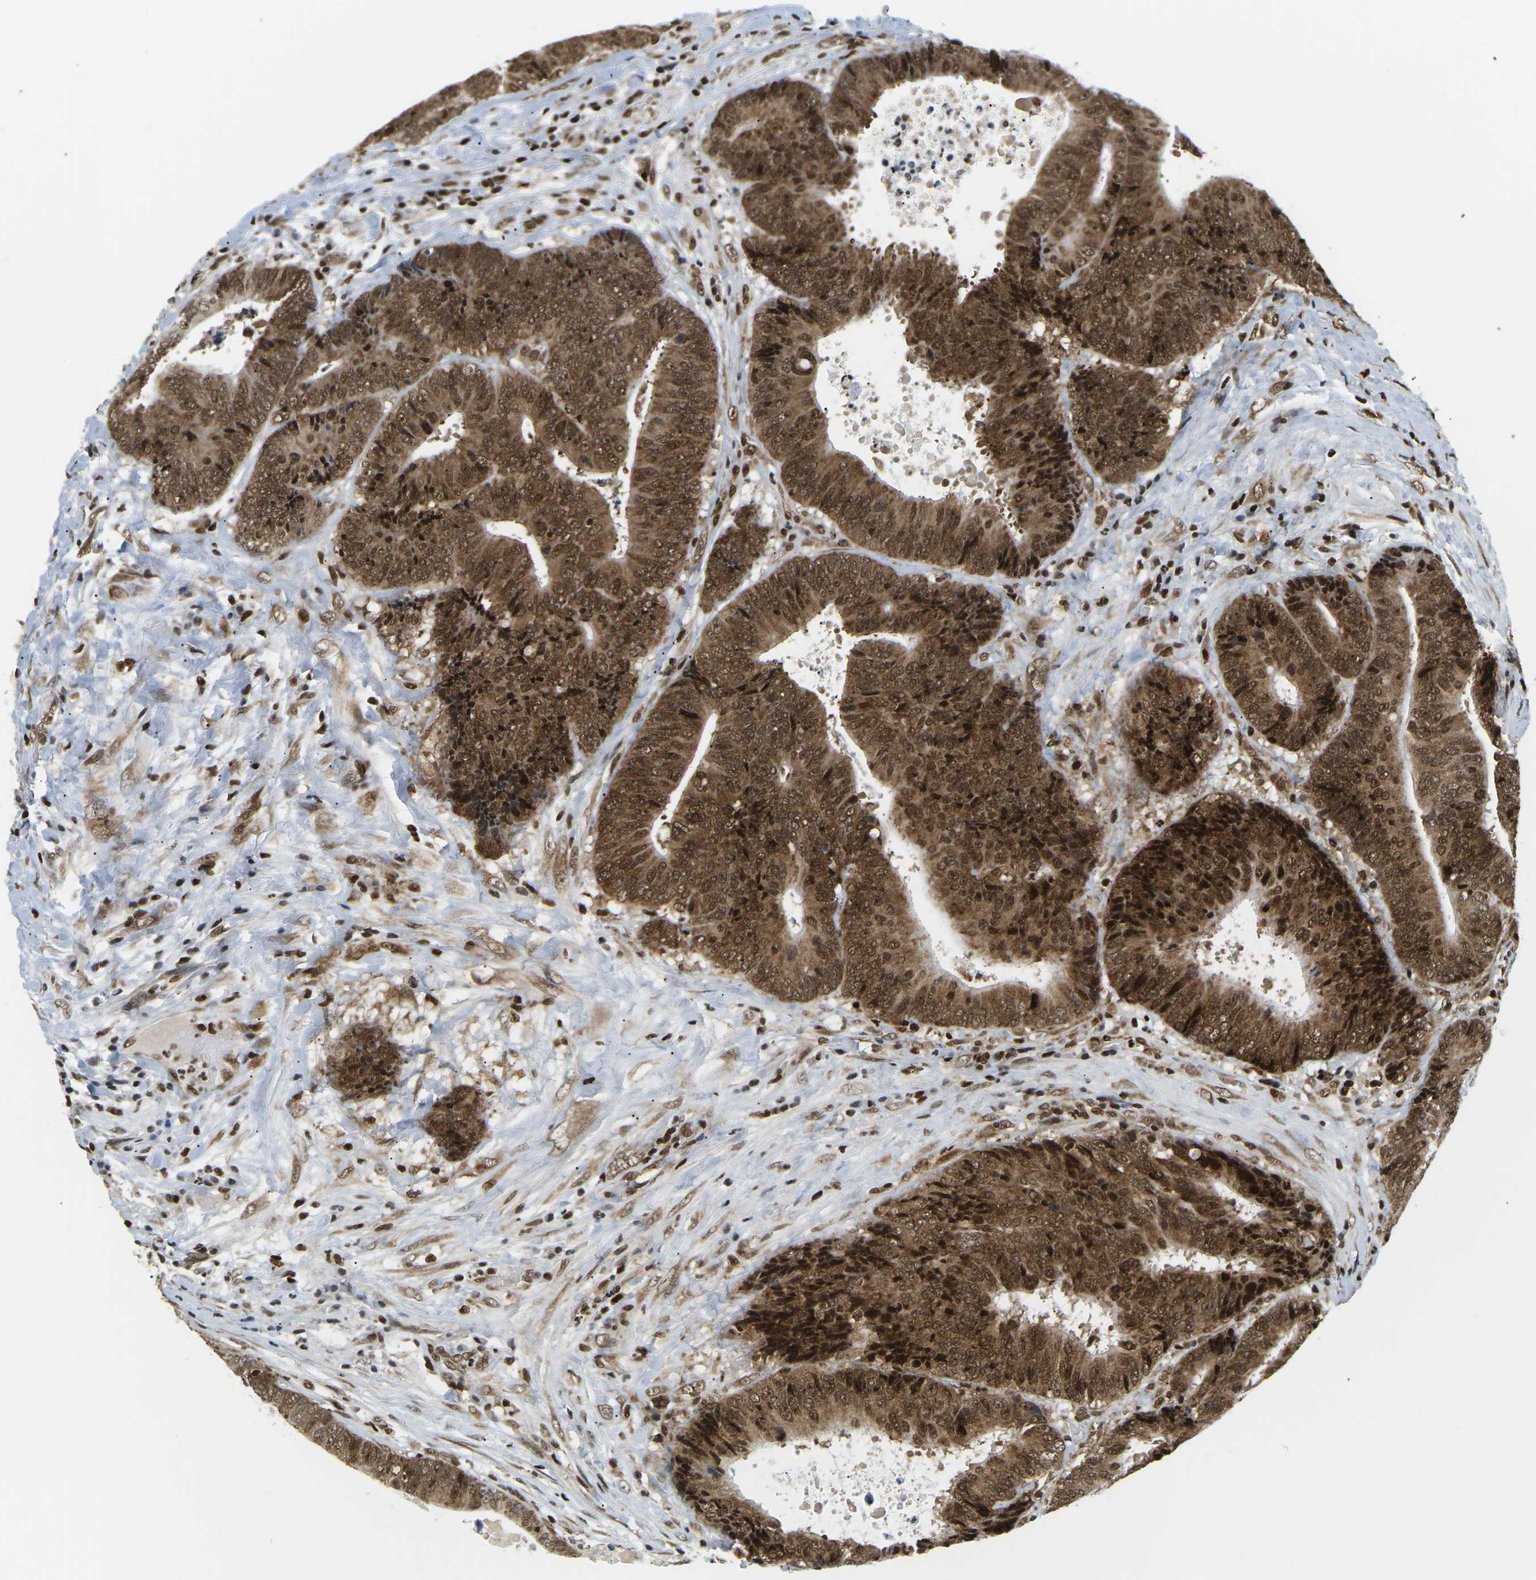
{"staining": {"intensity": "strong", "quantity": ">75%", "location": "cytoplasmic/membranous,nuclear"}, "tissue": "colorectal cancer", "cell_type": "Tumor cells", "image_type": "cancer", "snomed": [{"axis": "morphology", "description": "Adenocarcinoma, NOS"}, {"axis": "topography", "description": "Rectum"}], "caption": "IHC micrograph of human colorectal cancer stained for a protein (brown), which shows high levels of strong cytoplasmic/membranous and nuclear expression in approximately >75% of tumor cells.", "gene": "CELF1", "patient": {"sex": "male", "age": 72}}